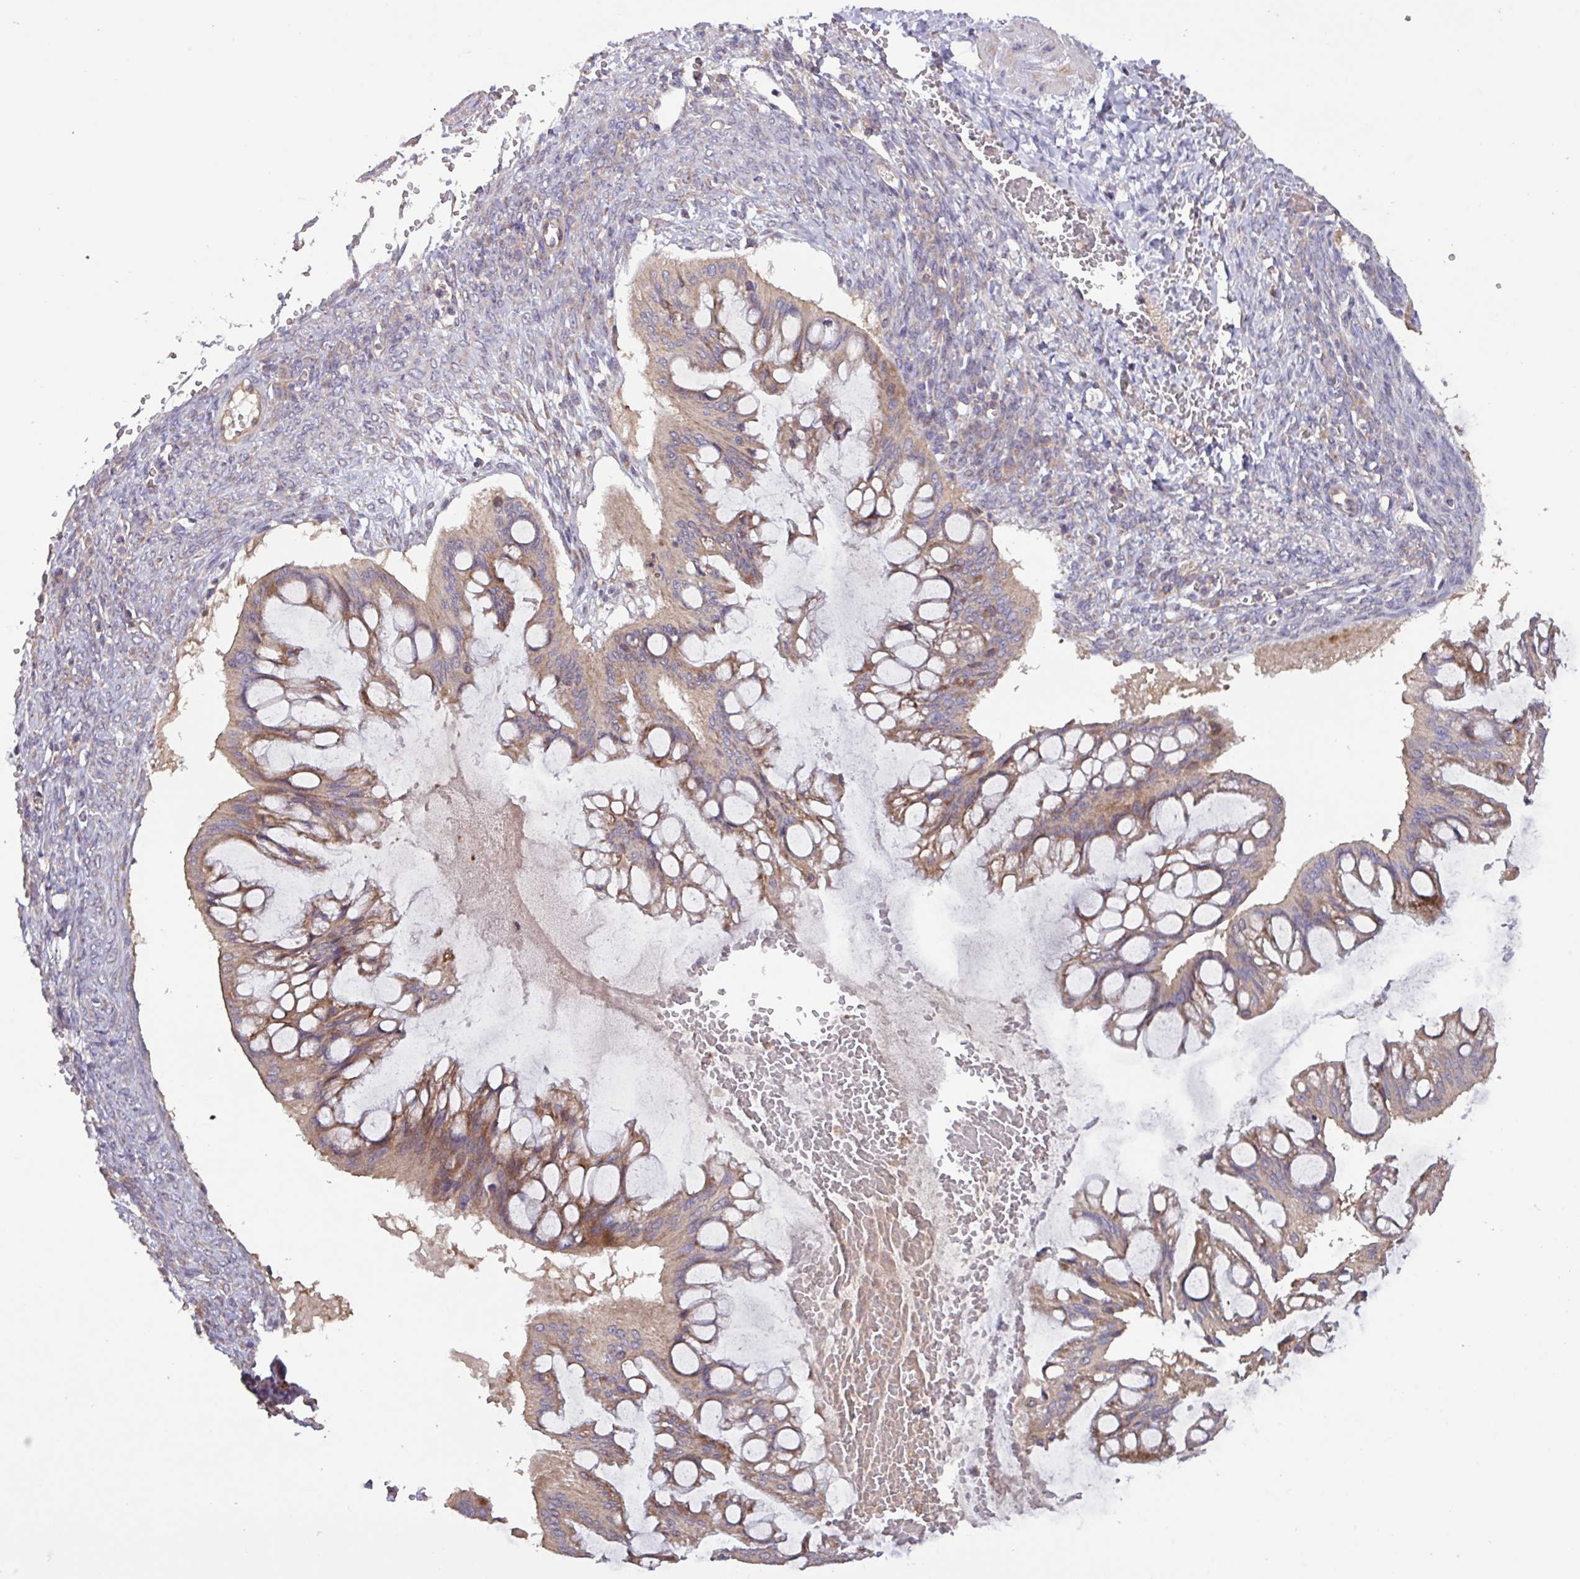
{"staining": {"intensity": "weak", "quantity": ">75%", "location": "cytoplasmic/membranous"}, "tissue": "ovarian cancer", "cell_type": "Tumor cells", "image_type": "cancer", "snomed": [{"axis": "morphology", "description": "Cystadenocarcinoma, mucinous, NOS"}, {"axis": "topography", "description": "Ovary"}], "caption": "High-power microscopy captured an IHC photomicrograph of ovarian mucinous cystadenocarcinoma, revealing weak cytoplasmic/membranous positivity in about >75% of tumor cells.", "gene": "PTPRQ", "patient": {"sex": "female", "age": 73}}